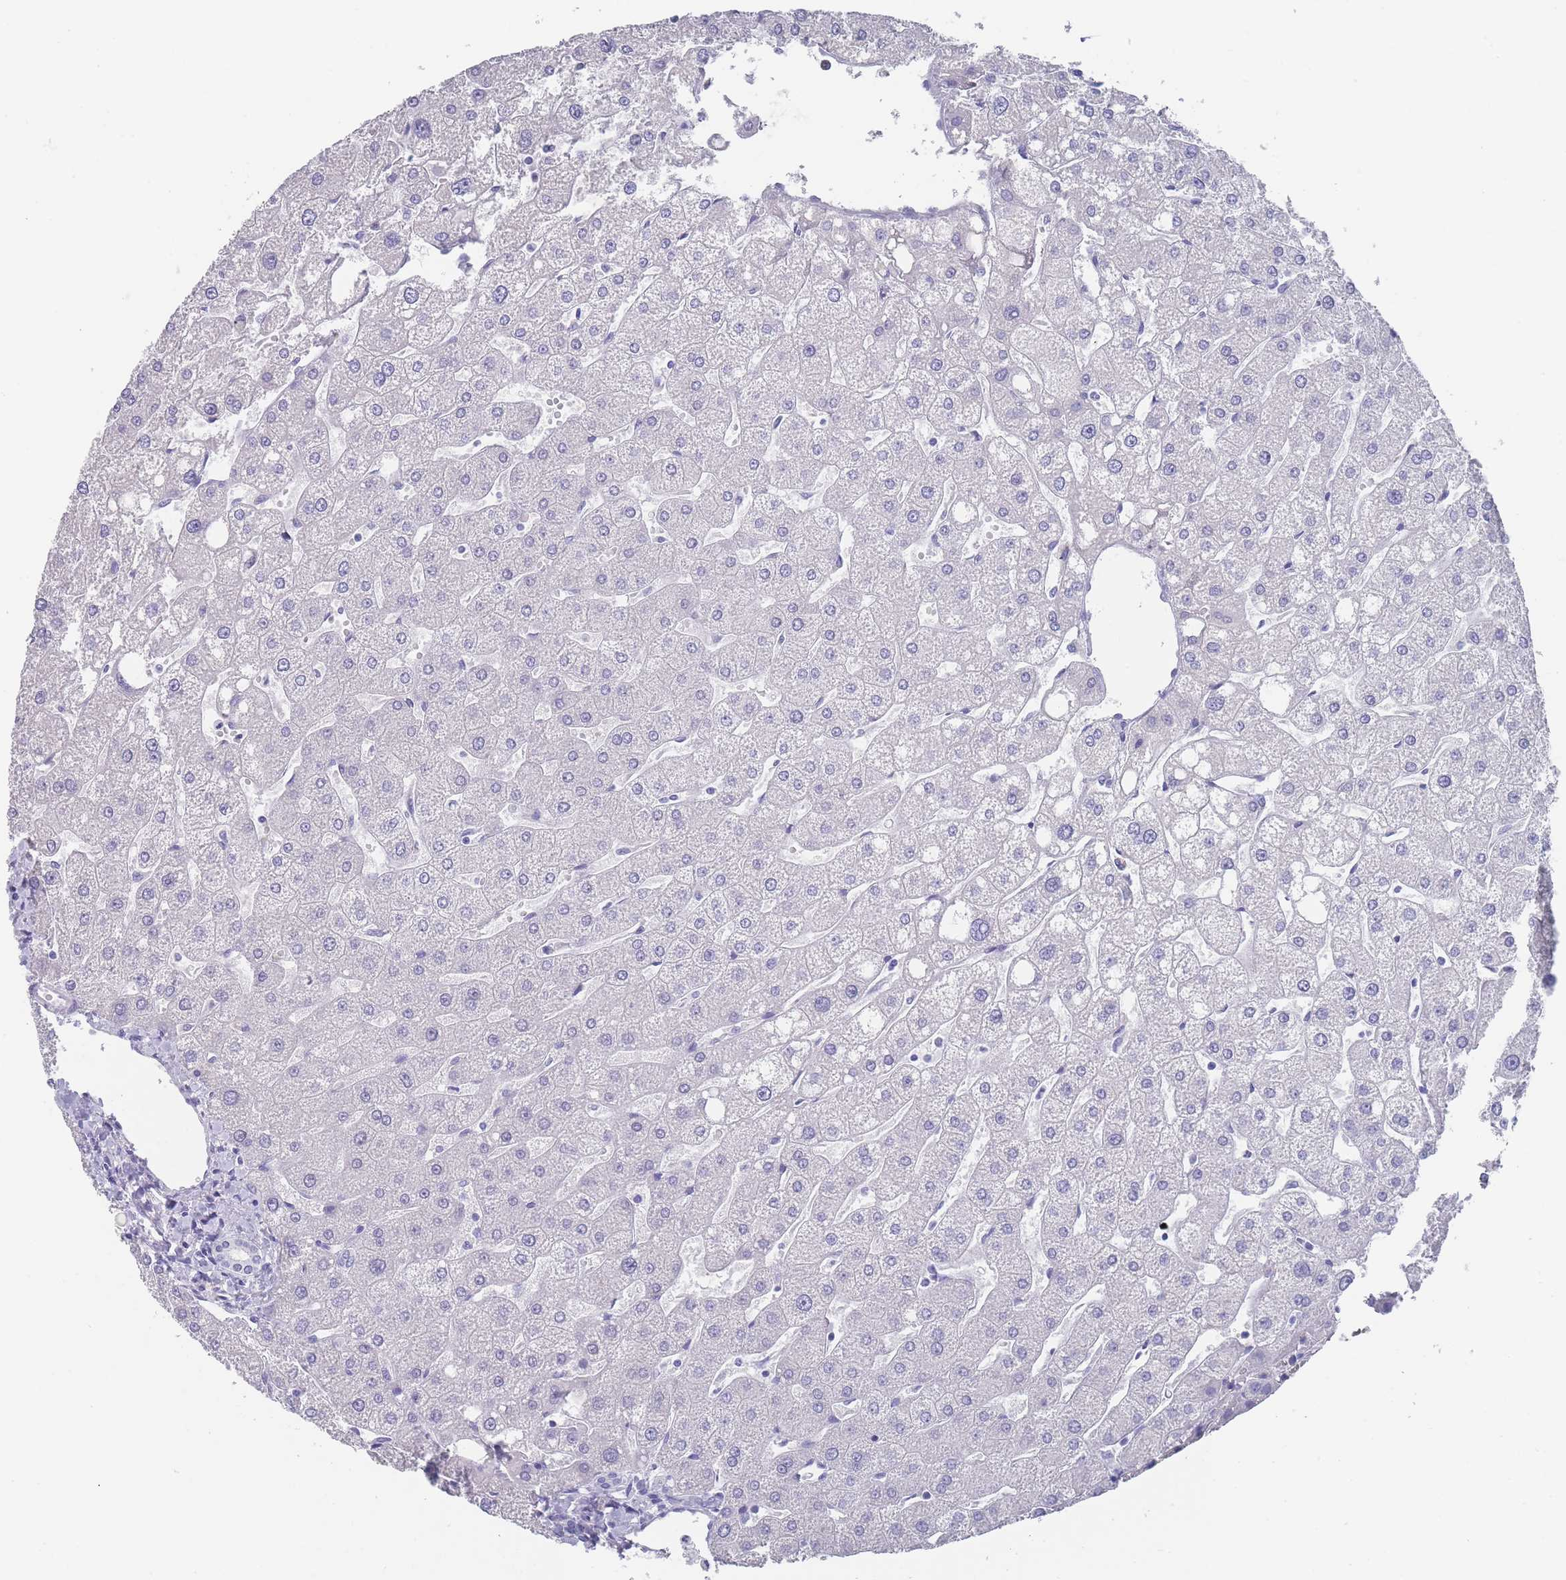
{"staining": {"intensity": "negative", "quantity": "none", "location": "none"}, "tissue": "liver", "cell_type": "Cholangiocytes", "image_type": "normal", "snomed": [{"axis": "morphology", "description": "Normal tissue, NOS"}, {"axis": "topography", "description": "Liver"}], "caption": "Liver was stained to show a protein in brown. There is no significant expression in cholangiocytes. (Brightfield microscopy of DAB immunohistochemistry at high magnification).", "gene": "RAB2B", "patient": {"sex": "male", "age": 67}}